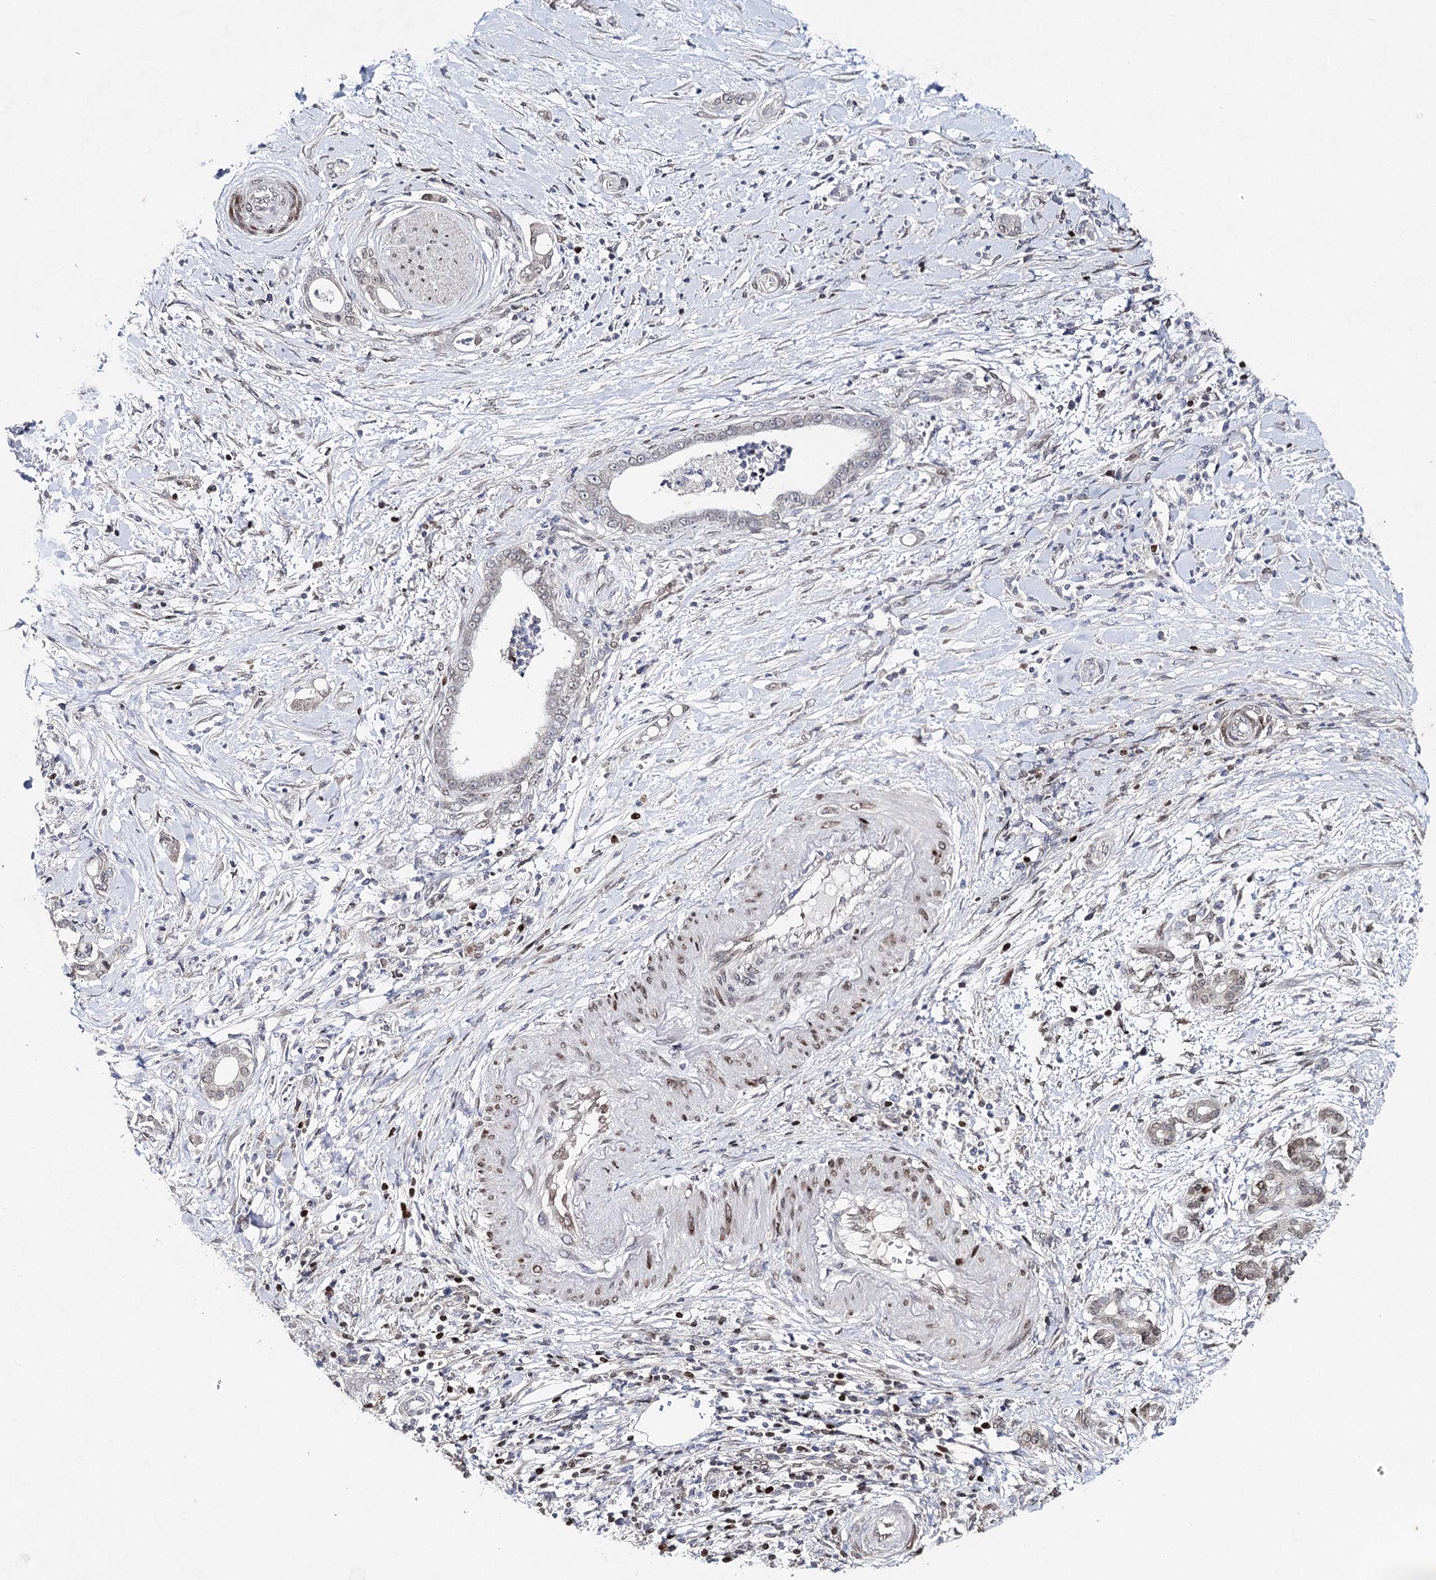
{"staining": {"intensity": "negative", "quantity": "none", "location": "none"}, "tissue": "pancreatic cancer", "cell_type": "Tumor cells", "image_type": "cancer", "snomed": [{"axis": "morphology", "description": "Adenocarcinoma, NOS"}, {"axis": "topography", "description": "Pancreas"}], "caption": "Micrograph shows no protein positivity in tumor cells of adenocarcinoma (pancreatic) tissue.", "gene": "FRMD4A", "patient": {"sex": "female", "age": 55}}